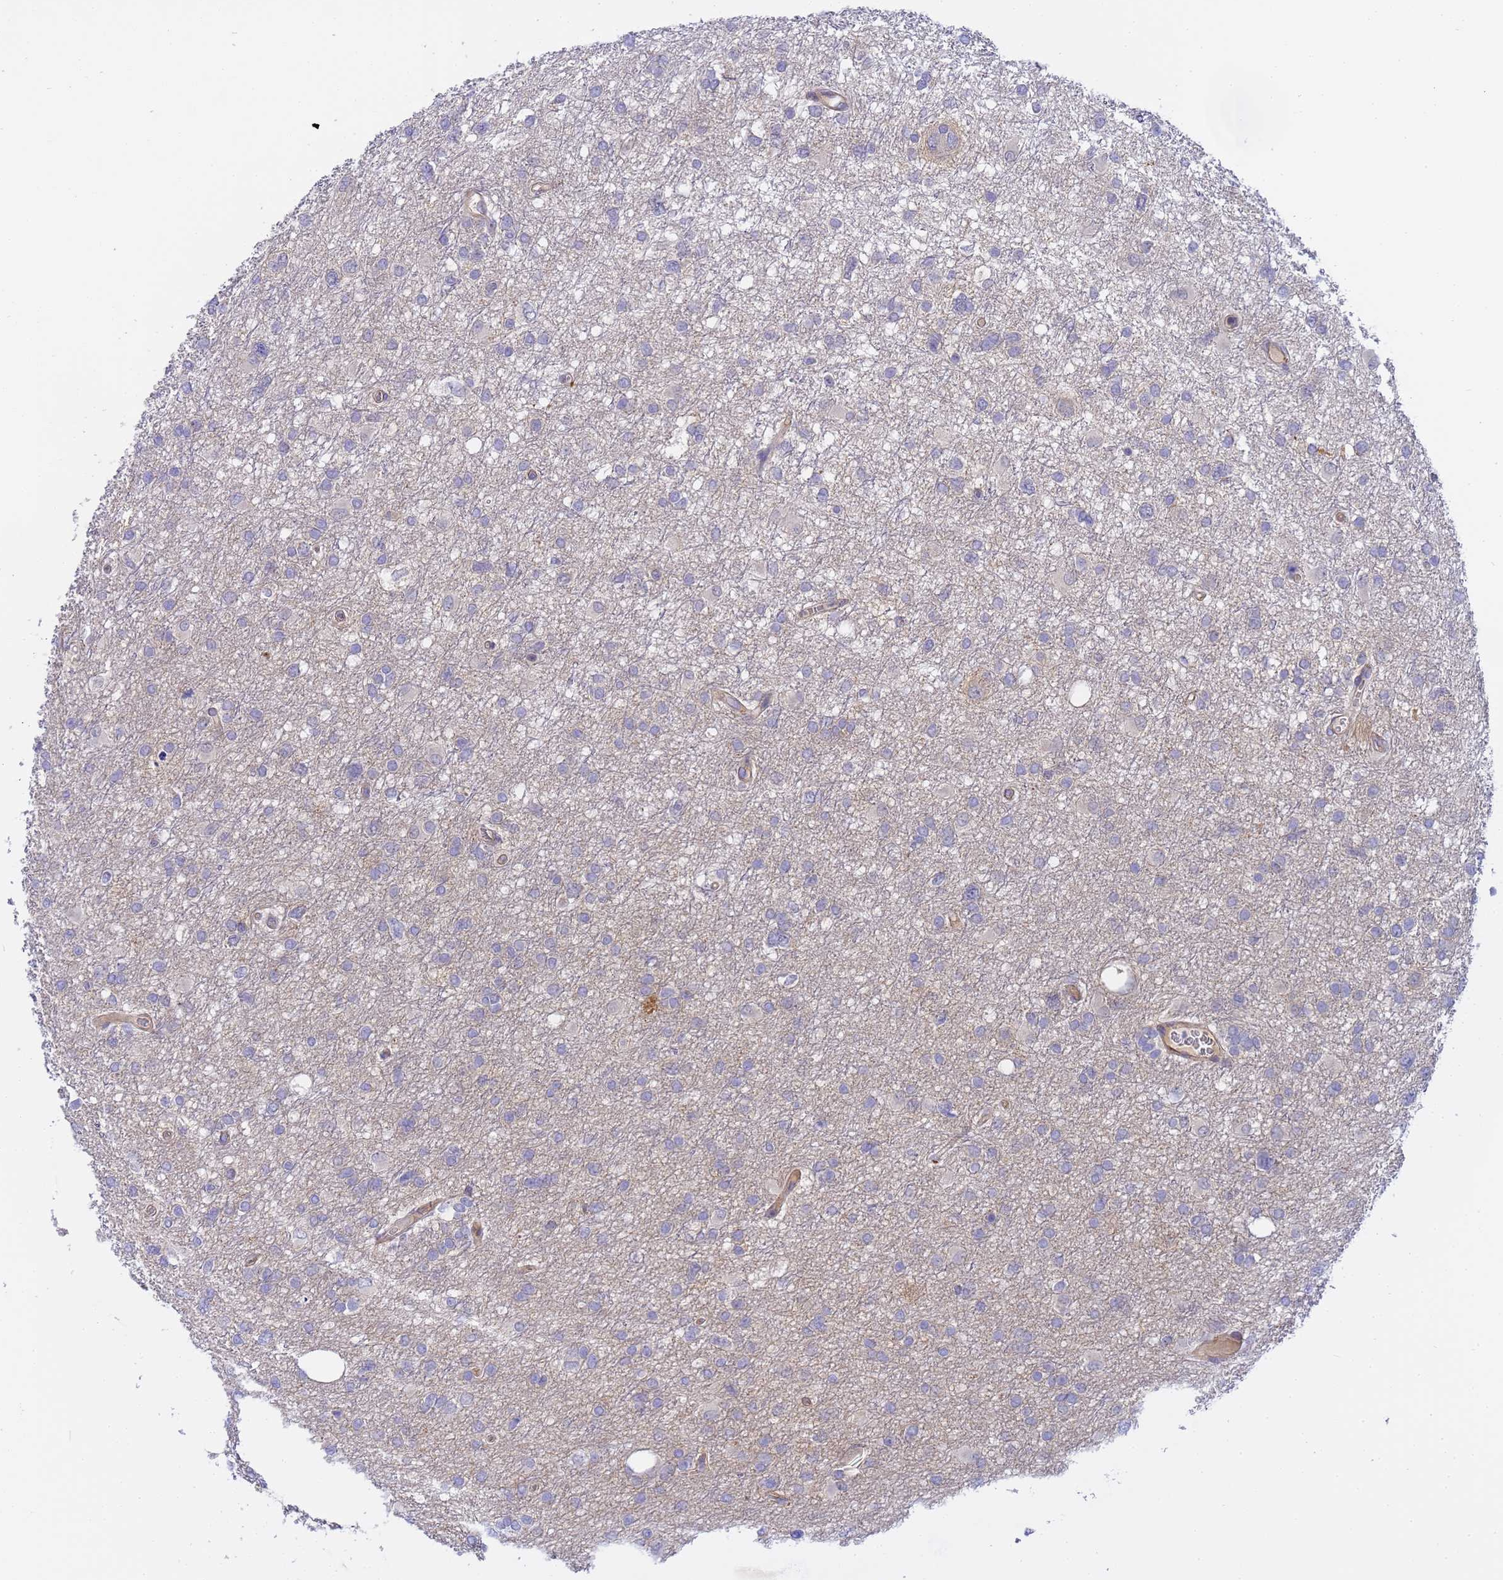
{"staining": {"intensity": "negative", "quantity": "none", "location": "none"}, "tissue": "glioma", "cell_type": "Tumor cells", "image_type": "cancer", "snomed": [{"axis": "morphology", "description": "Glioma, malignant, High grade"}, {"axis": "topography", "description": "Brain"}], "caption": "Glioma stained for a protein using immunohistochemistry exhibits no positivity tumor cells.", "gene": "MYL12A", "patient": {"sex": "male", "age": 61}}